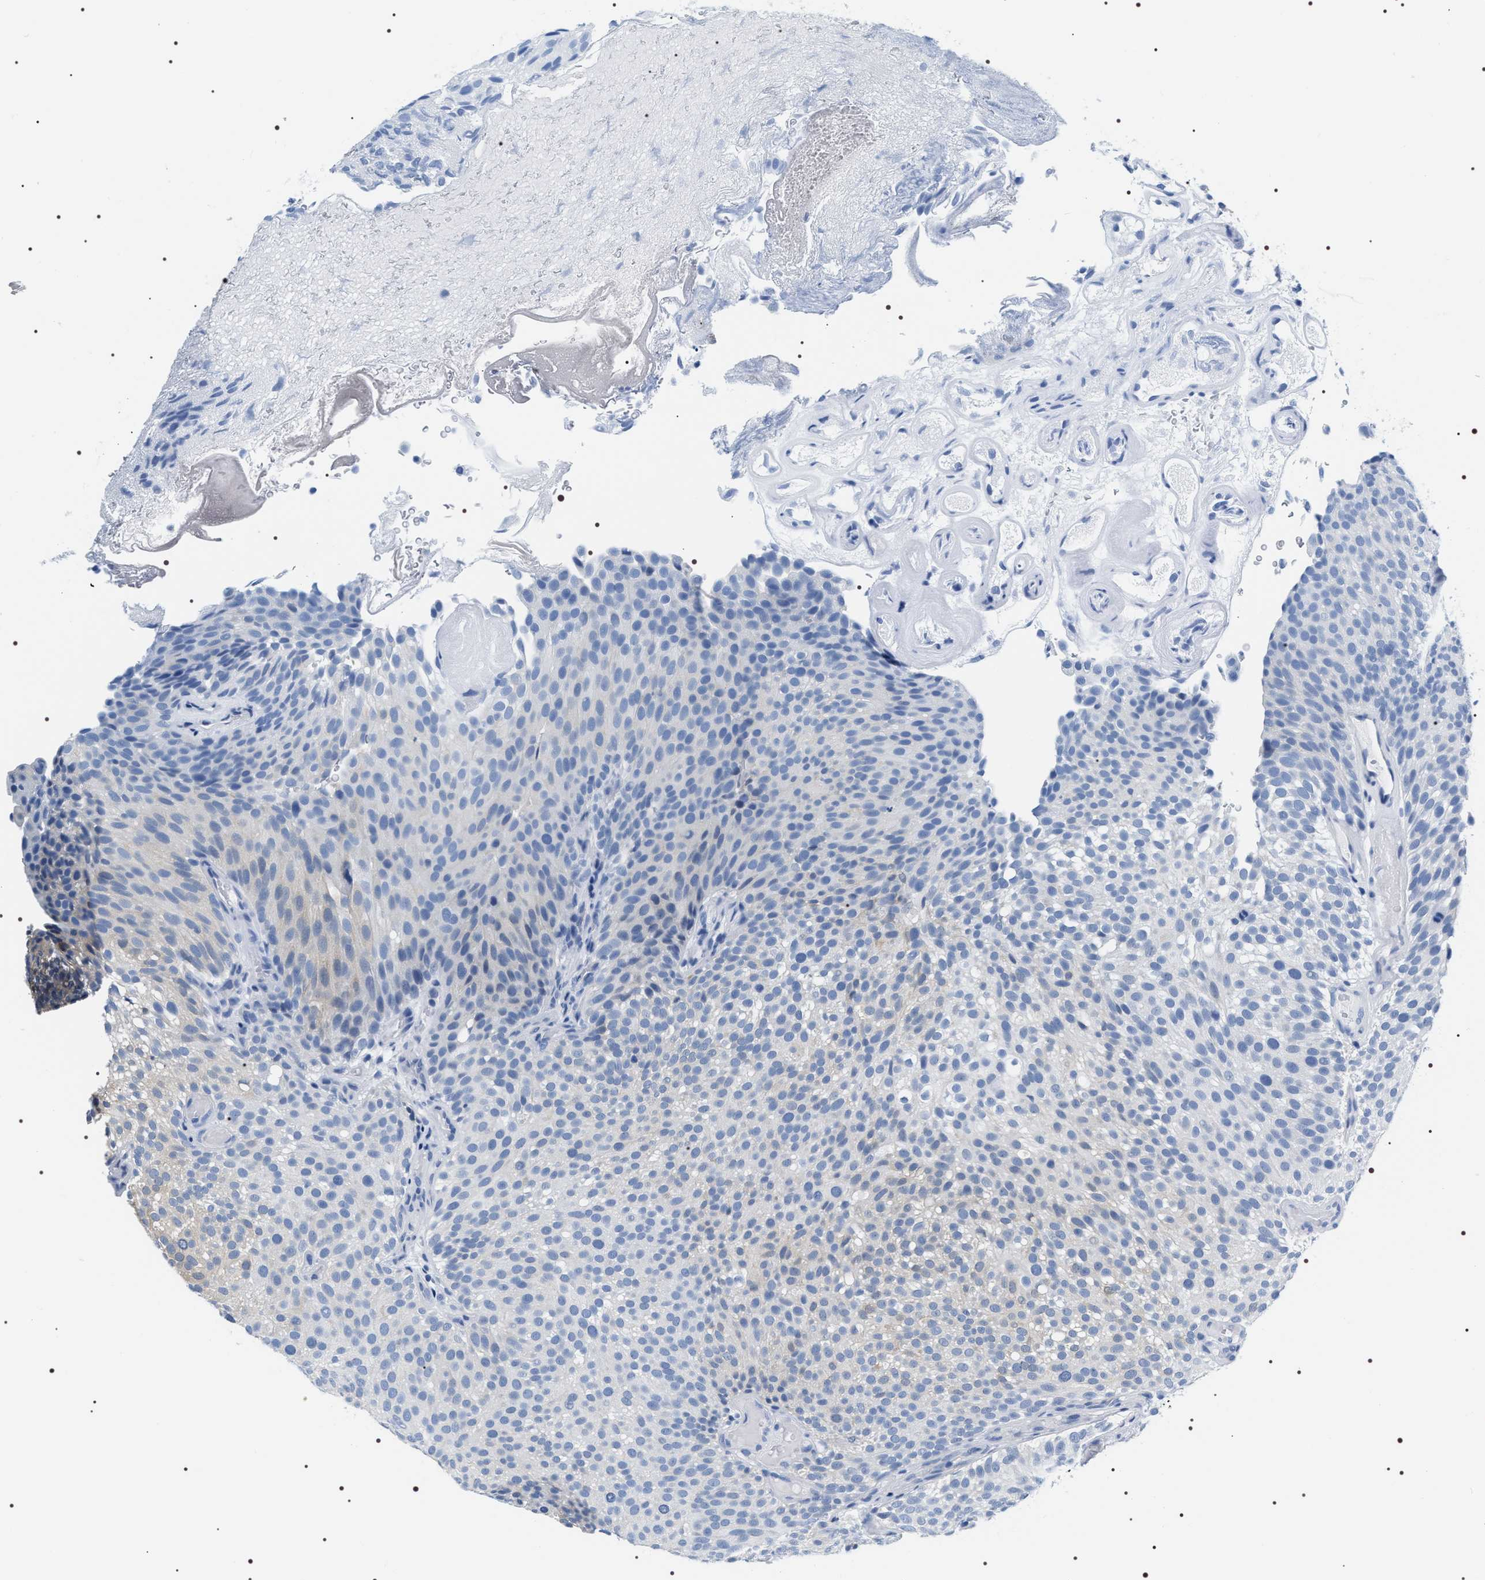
{"staining": {"intensity": "negative", "quantity": "none", "location": "none"}, "tissue": "urothelial cancer", "cell_type": "Tumor cells", "image_type": "cancer", "snomed": [{"axis": "morphology", "description": "Urothelial carcinoma, Low grade"}, {"axis": "topography", "description": "Urinary bladder"}], "caption": "An image of human urothelial cancer is negative for staining in tumor cells. The staining is performed using DAB (3,3'-diaminobenzidine) brown chromogen with nuclei counter-stained in using hematoxylin.", "gene": "ADH4", "patient": {"sex": "male", "age": 78}}